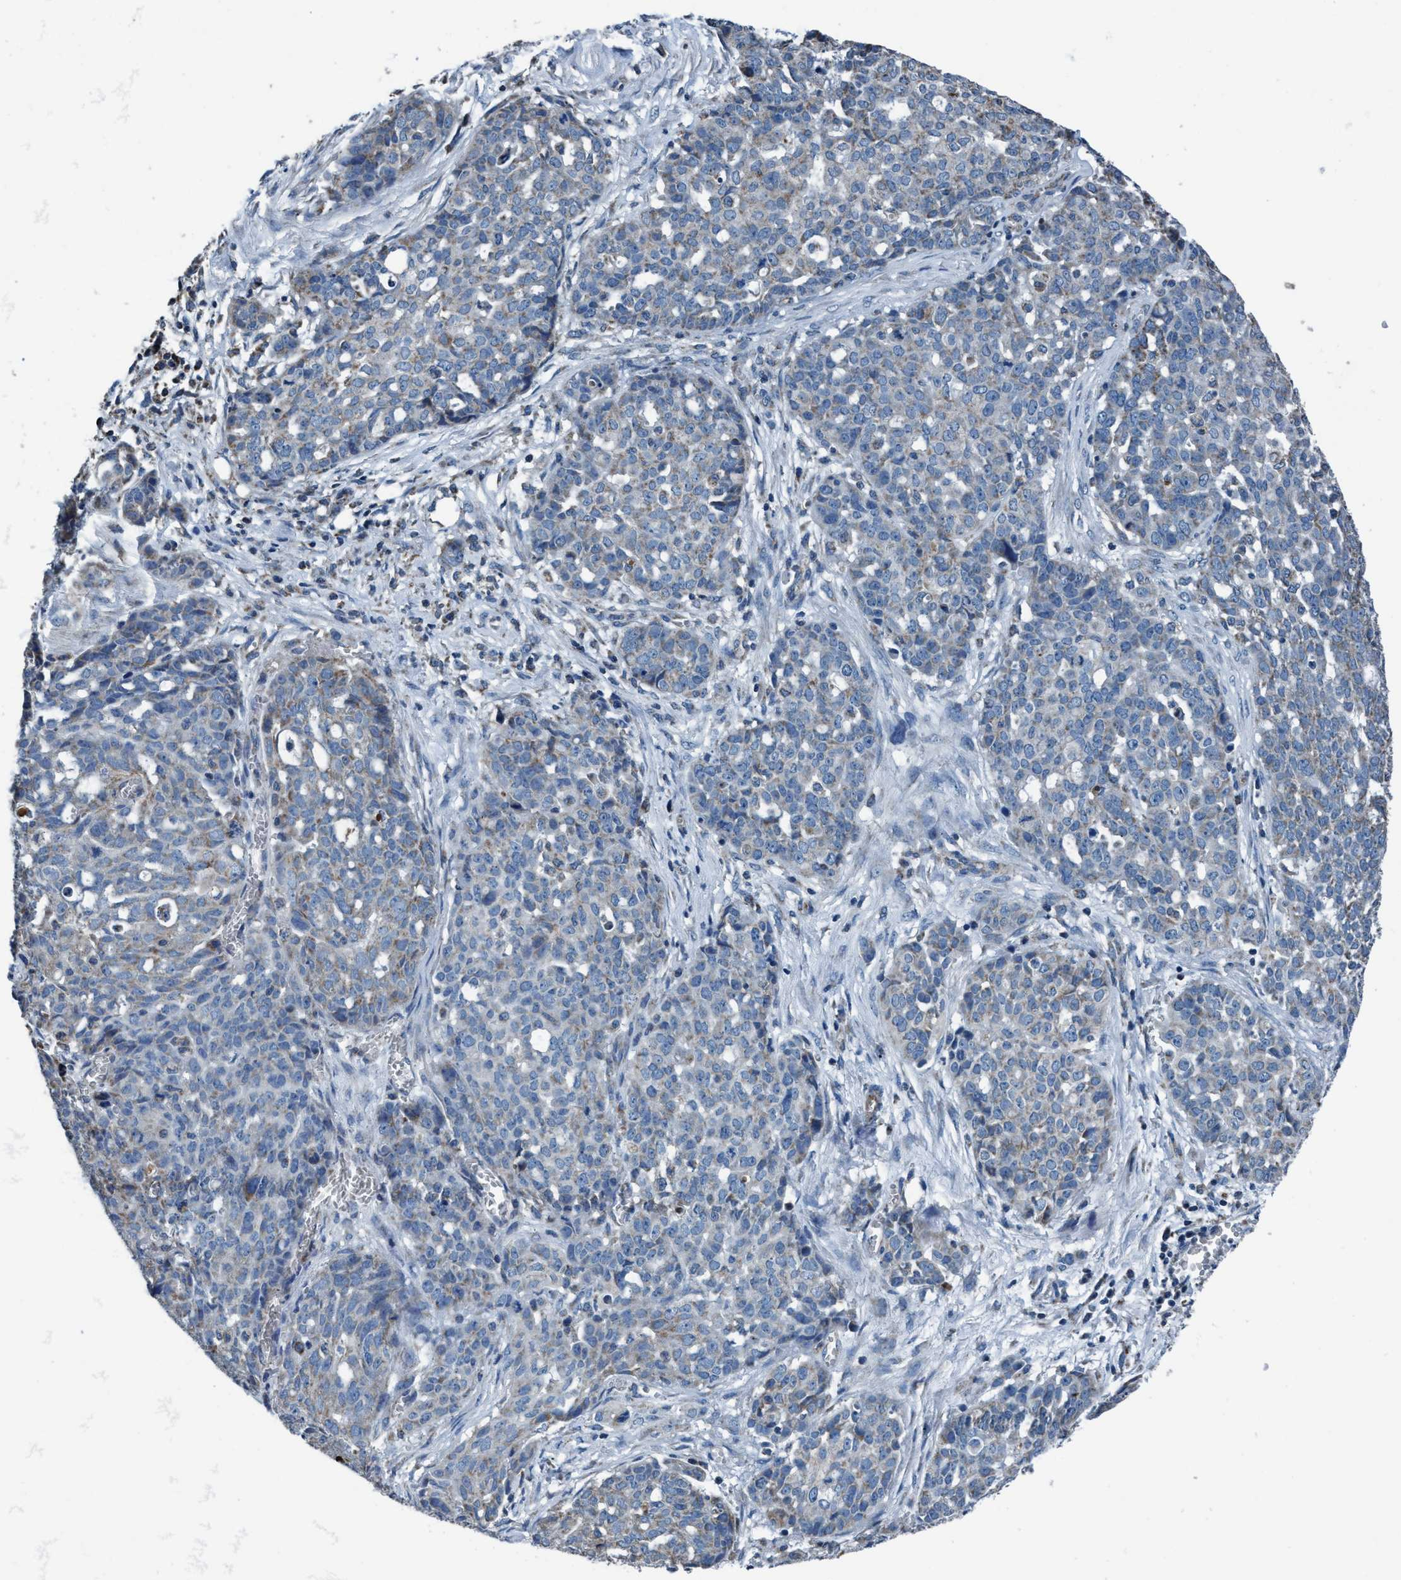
{"staining": {"intensity": "weak", "quantity": "25%-75%", "location": "cytoplasmic/membranous"}, "tissue": "ovarian cancer", "cell_type": "Tumor cells", "image_type": "cancer", "snomed": [{"axis": "morphology", "description": "Cystadenocarcinoma, serous, NOS"}, {"axis": "topography", "description": "Soft tissue"}, {"axis": "topography", "description": "Ovary"}], "caption": "Approximately 25%-75% of tumor cells in ovarian cancer (serous cystadenocarcinoma) show weak cytoplasmic/membranous protein expression as visualized by brown immunohistochemical staining.", "gene": "ANKFN1", "patient": {"sex": "female", "age": 57}}